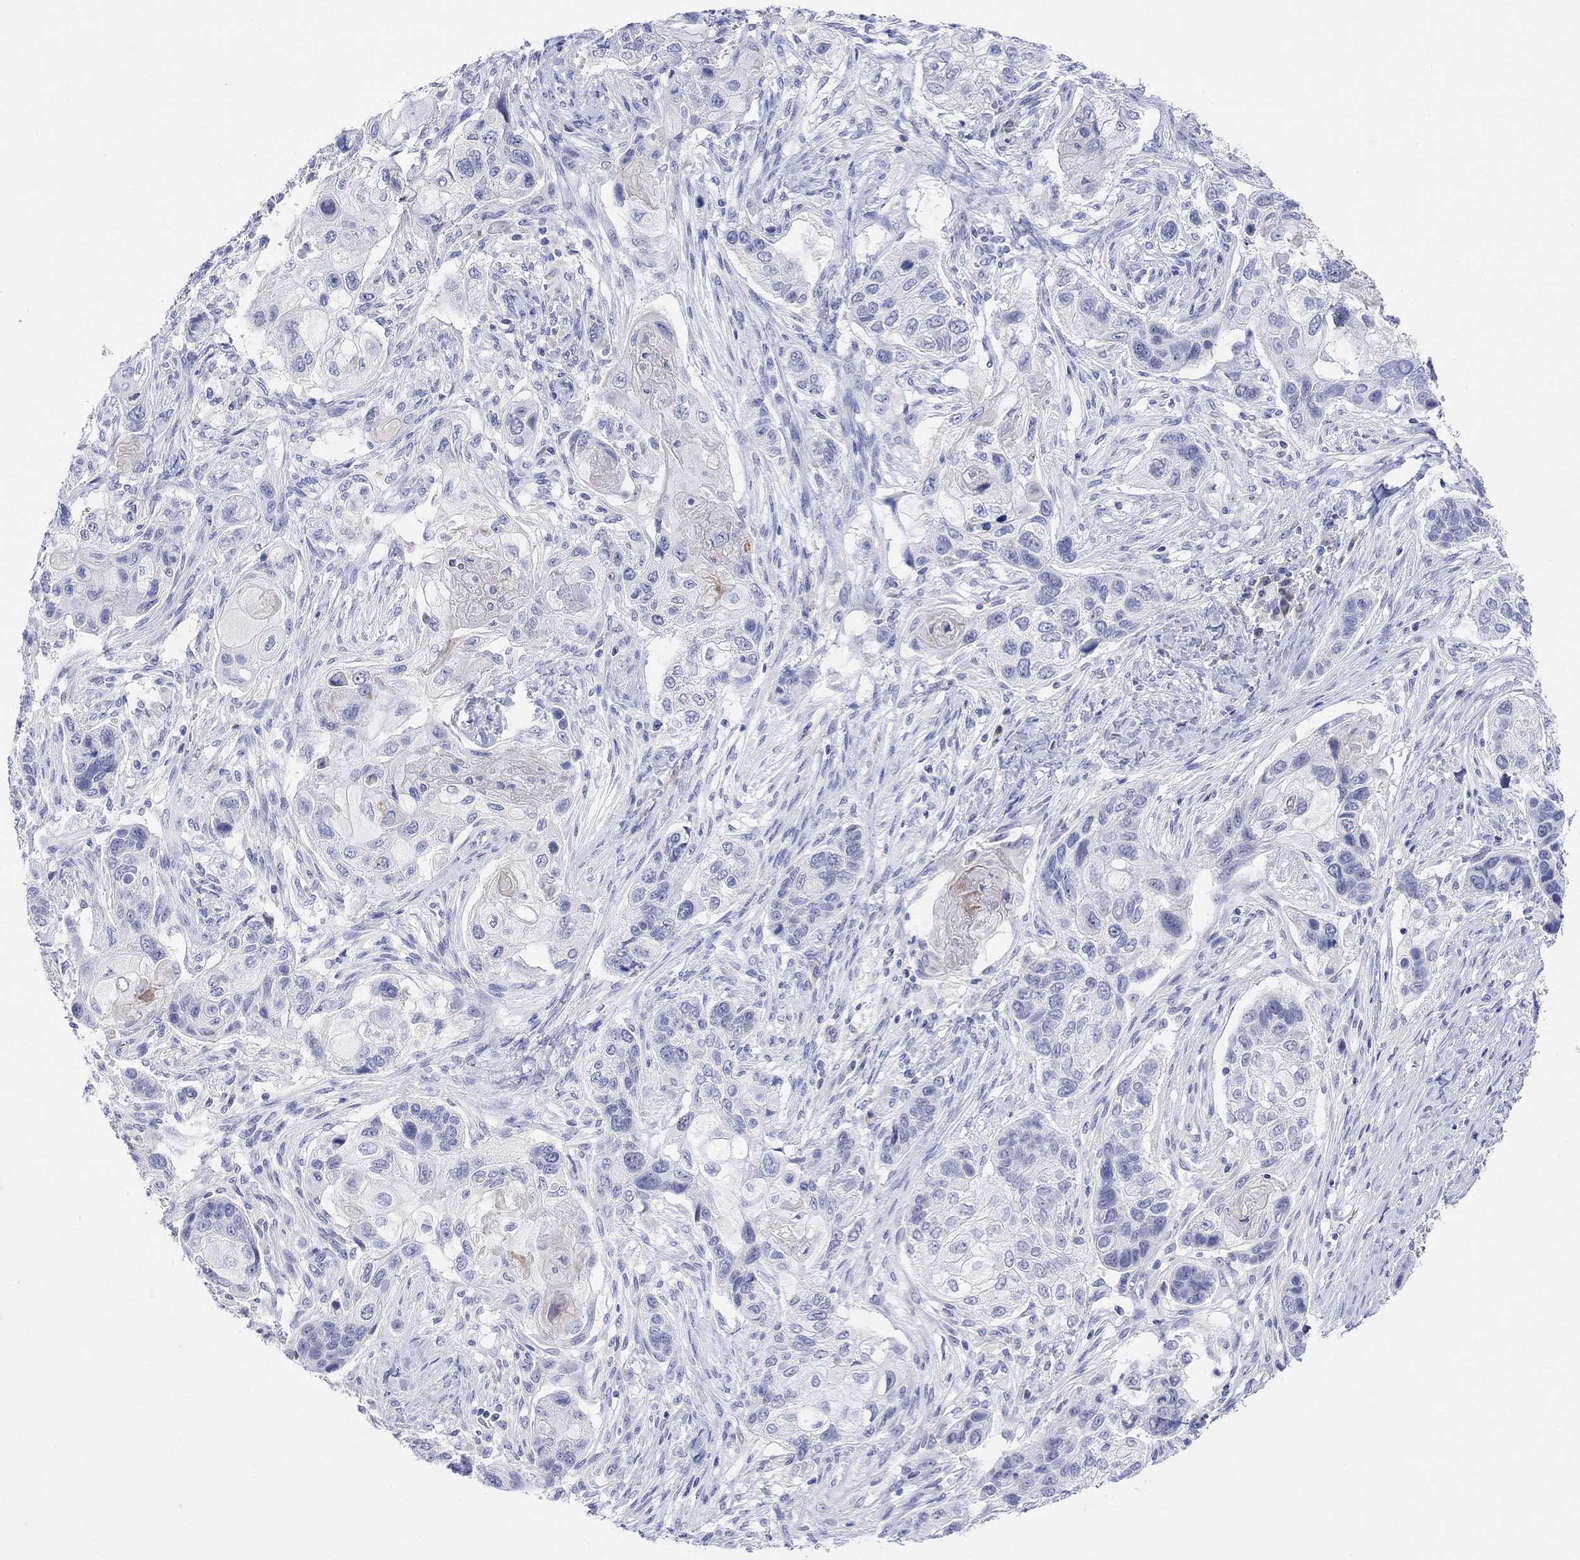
{"staining": {"intensity": "negative", "quantity": "none", "location": "none"}, "tissue": "lung cancer", "cell_type": "Tumor cells", "image_type": "cancer", "snomed": [{"axis": "morphology", "description": "Normal tissue, NOS"}, {"axis": "morphology", "description": "Squamous cell carcinoma, NOS"}, {"axis": "topography", "description": "Bronchus"}, {"axis": "topography", "description": "Lung"}], "caption": "This is a image of IHC staining of lung squamous cell carcinoma, which shows no staining in tumor cells.", "gene": "TYR", "patient": {"sex": "male", "age": 69}}